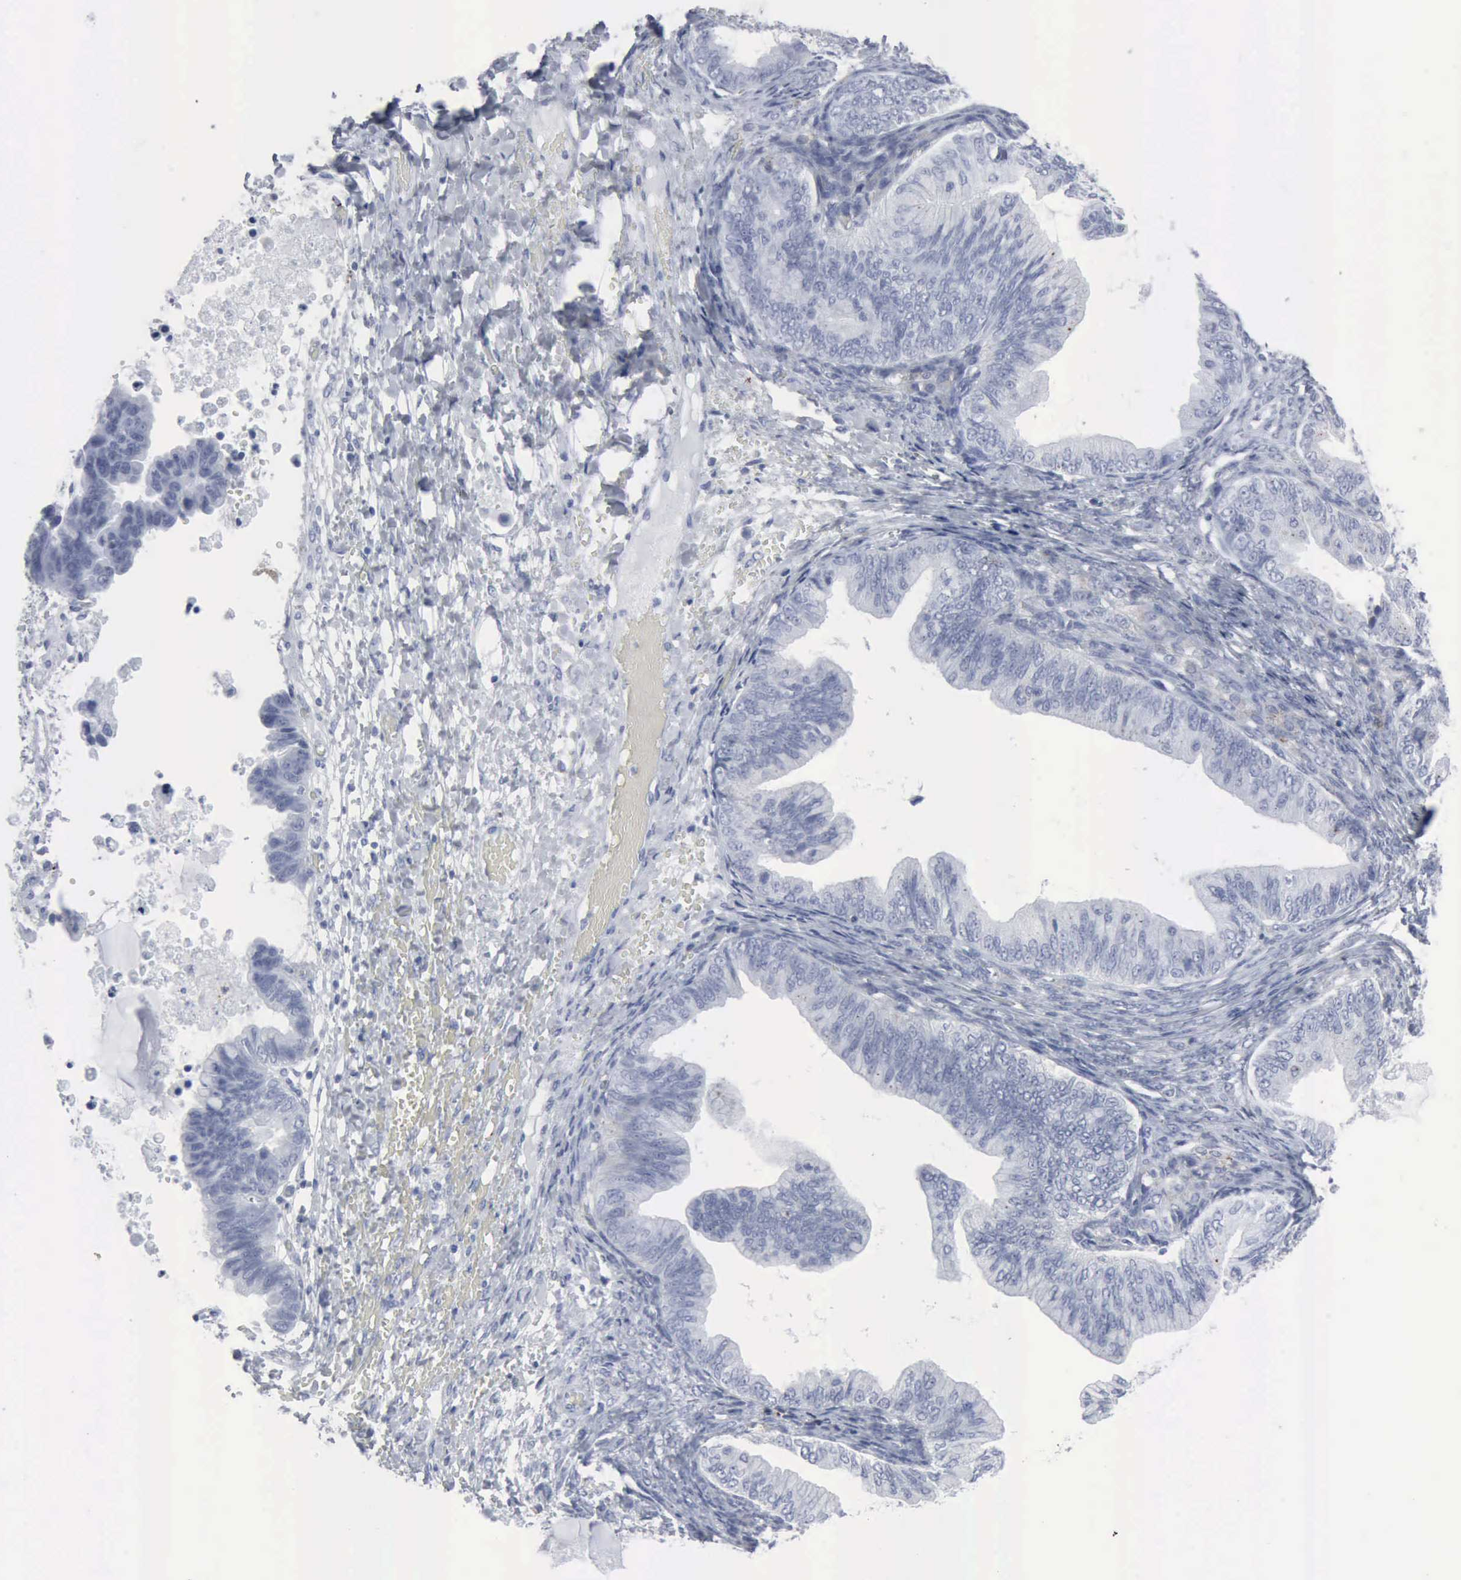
{"staining": {"intensity": "negative", "quantity": "none", "location": "none"}, "tissue": "ovarian cancer", "cell_type": "Tumor cells", "image_type": "cancer", "snomed": [{"axis": "morphology", "description": "Cystadenocarcinoma, mucinous, NOS"}, {"axis": "topography", "description": "Ovary"}], "caption": "Human ovarian cancer (mucinous cystadenocarcinoma) stained for a protein using IHC reveals no expression in tumor cells.", "gene": "GLA", "patient": {"sex": "female", "age": 36}}